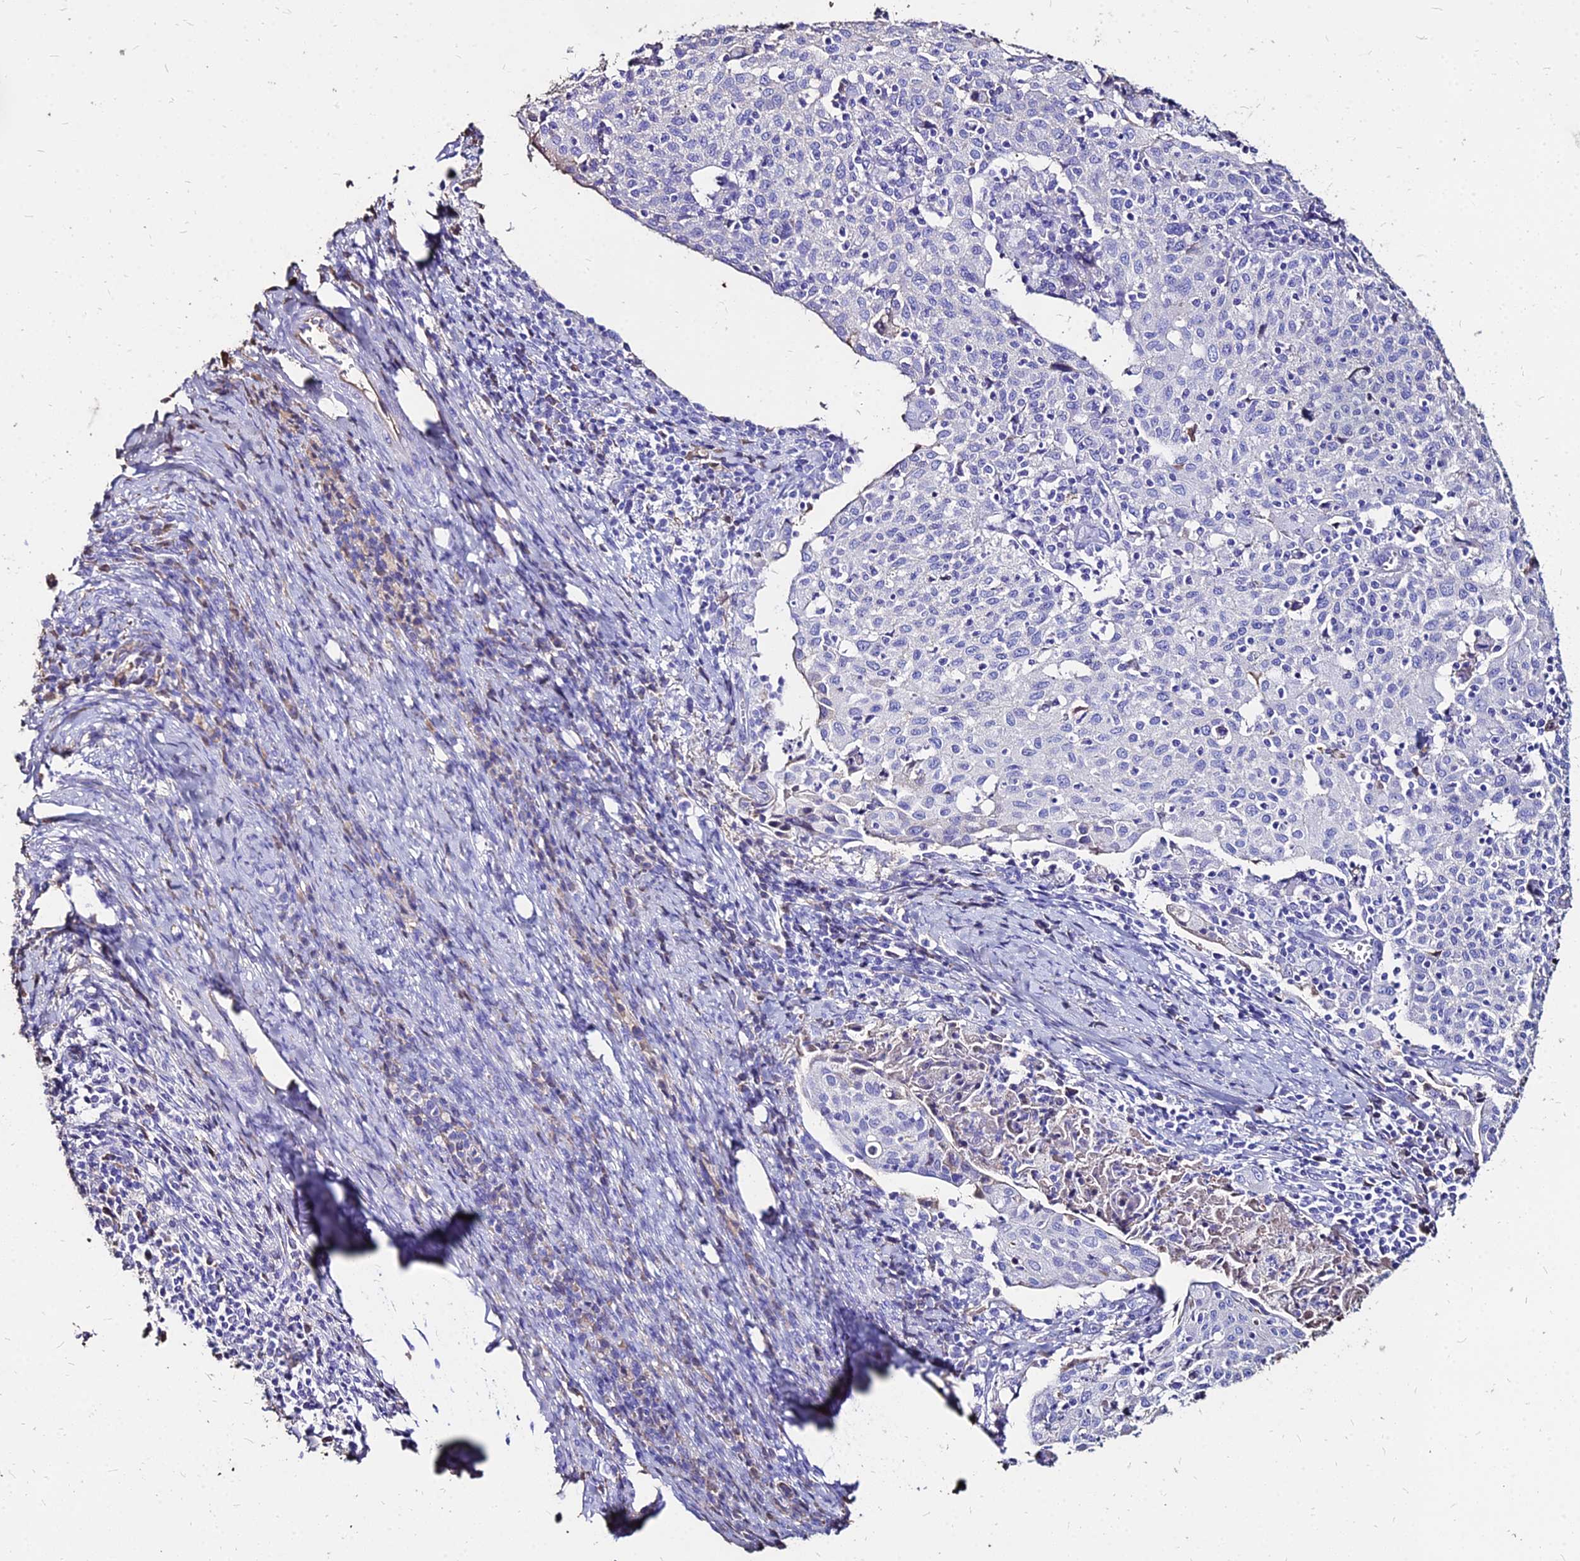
{"staining": {"intensity": "negative", "quantity": "none", "location": "none"}, "tissue": "cervical cancer", "cell_type": "Tumor cells", "image_type": "cancer", "snomed": [{"axis": "morphology", "description": "Squamous cell carcinoma, NOS"}, {"axis": "topography", "description": "Cervix"}], "caption": "Micrograph shows no protein positivity in tumor cells of cervical cancer tissue.", "gene": "NME5", "patient": {"sex": "female", "age": 52}}